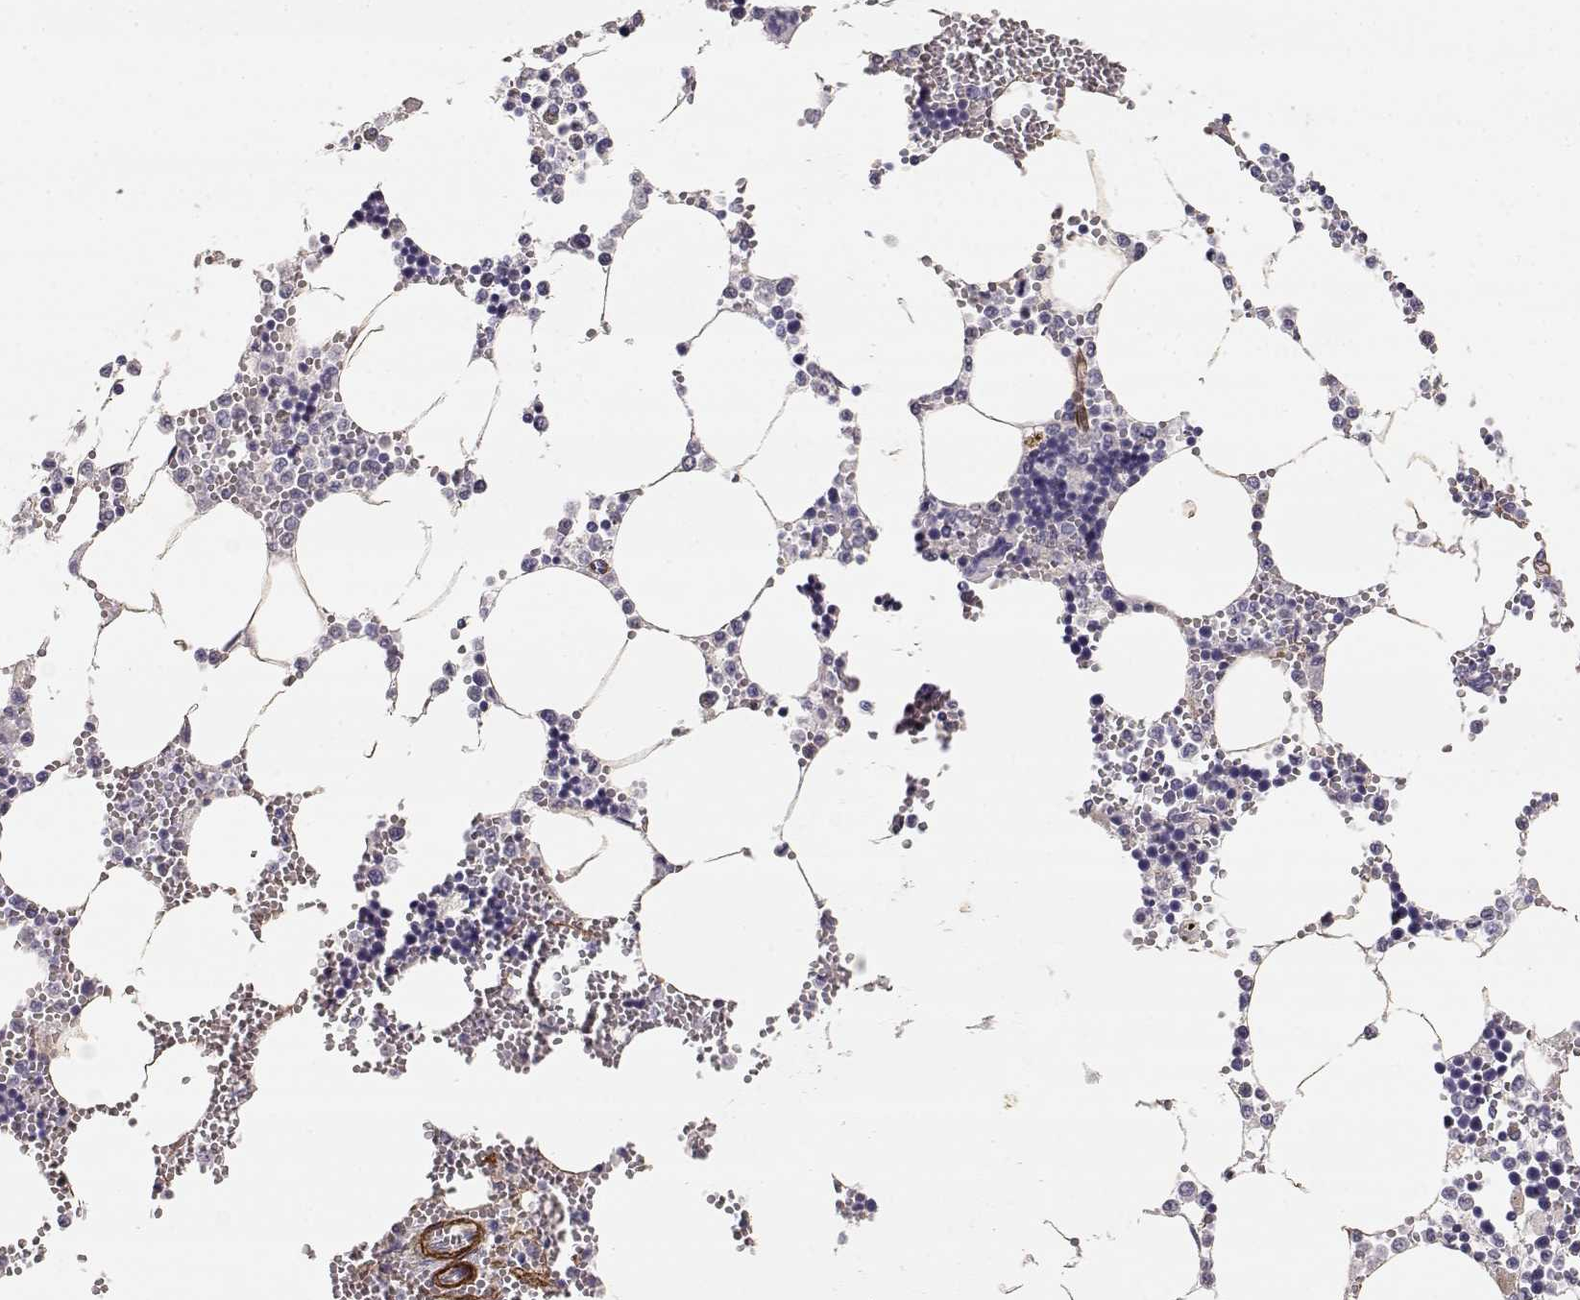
{"staining": {"intensity": "negative", "quantity": "none", "location": "none"}, "tissue": "bone marrow", "cell_type": "Hematopoietic cells", "image_type": "normal", "snomed": [{"axis": "morphology", "description": "Normal tissue, NOS"}, {"axis": "topography", "description": "Bone marrow"}], "caption": "This is a histopathology image of IHC staining of normal bone marrow, which shows no expression in hematopoietic cells.", "gene": "LAMC1", "patient": {"sex": "male", "age": 54}}